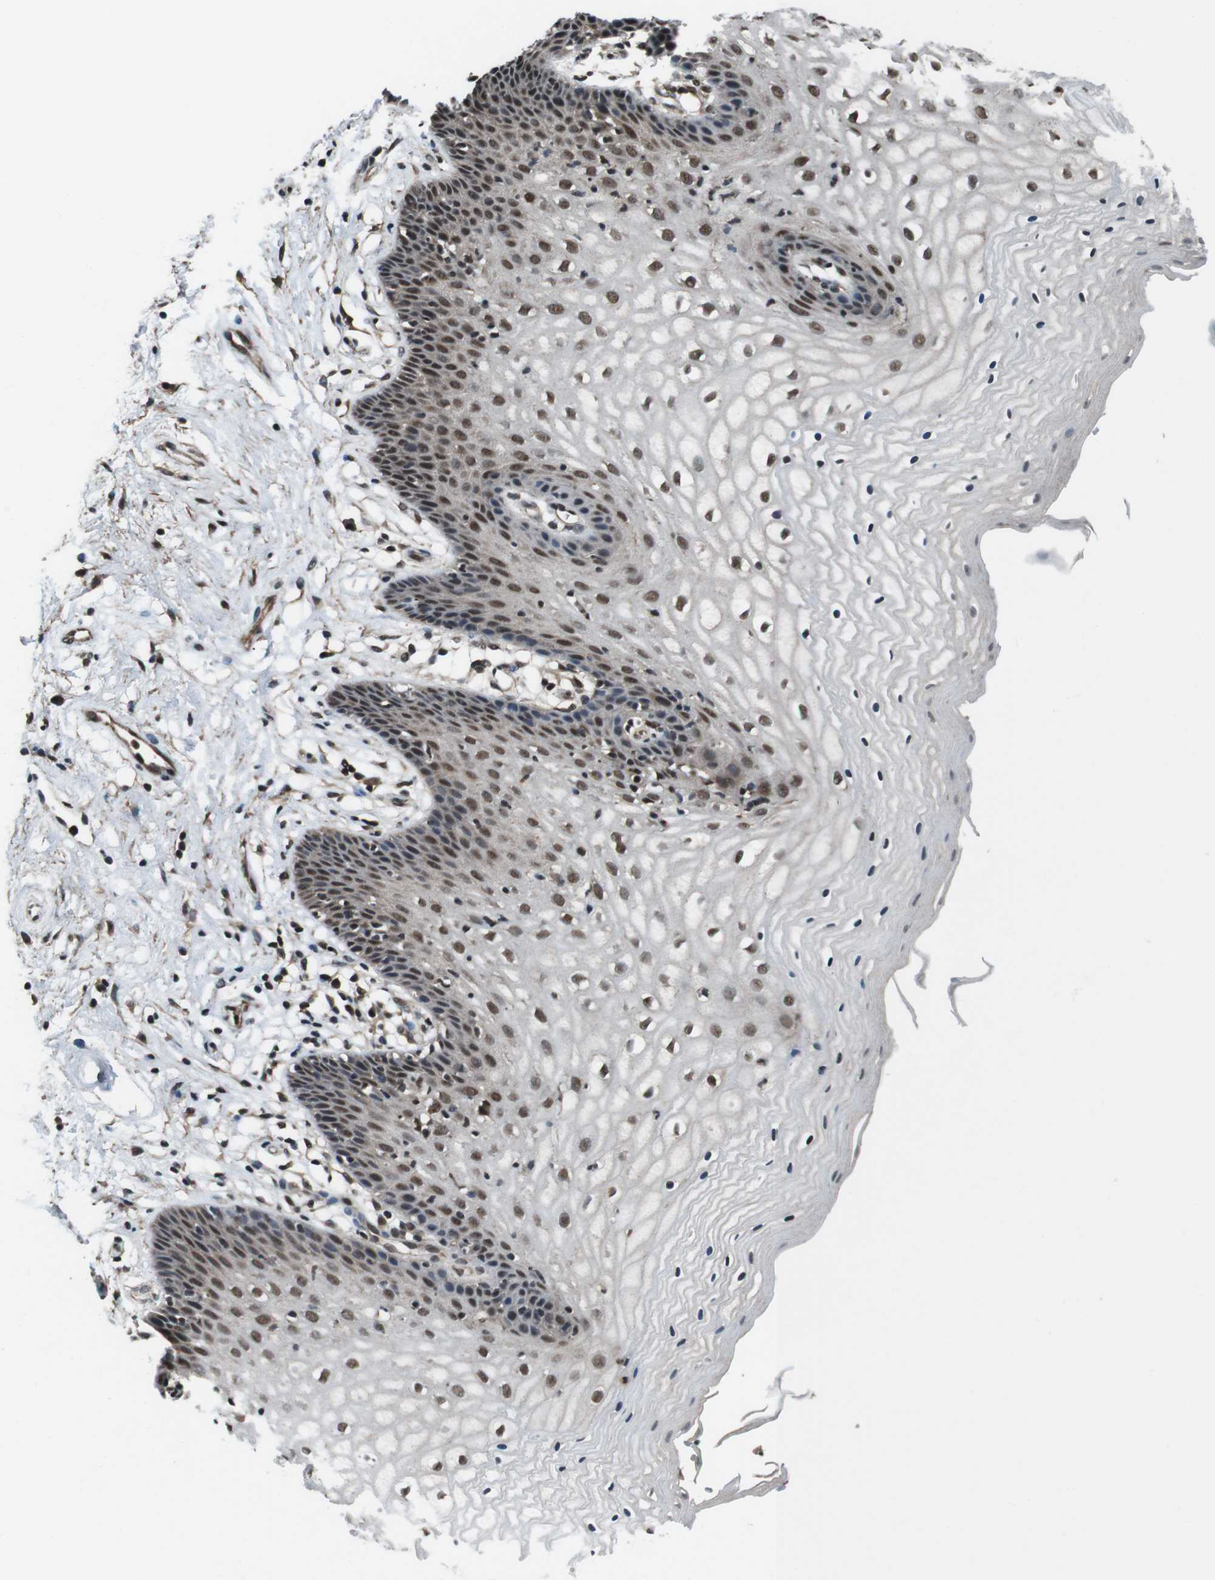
{"staining": {"intensity": "strong", "quantity": ">75%", "location": "nuclear"}, "tissue": "vagina", "cell_type": "Squamous epithelial cells", "image_type": "normal", "snomed": [{"axis": "morphology", "description": "Normal tissue, NOS"}, {"axis": "topography", "description": "Vagina"}], "caption": "An immunohistochemistry photomicrograph of unremarkable tissue is shown. Protein staining in brown shows strong nuclear positivity in vagina within squamous epithelial cells. (IHC, brightfield microscopy, high magnification).", "gene": "NR4A2", "patient": {"sex": "female", "age": 34}}